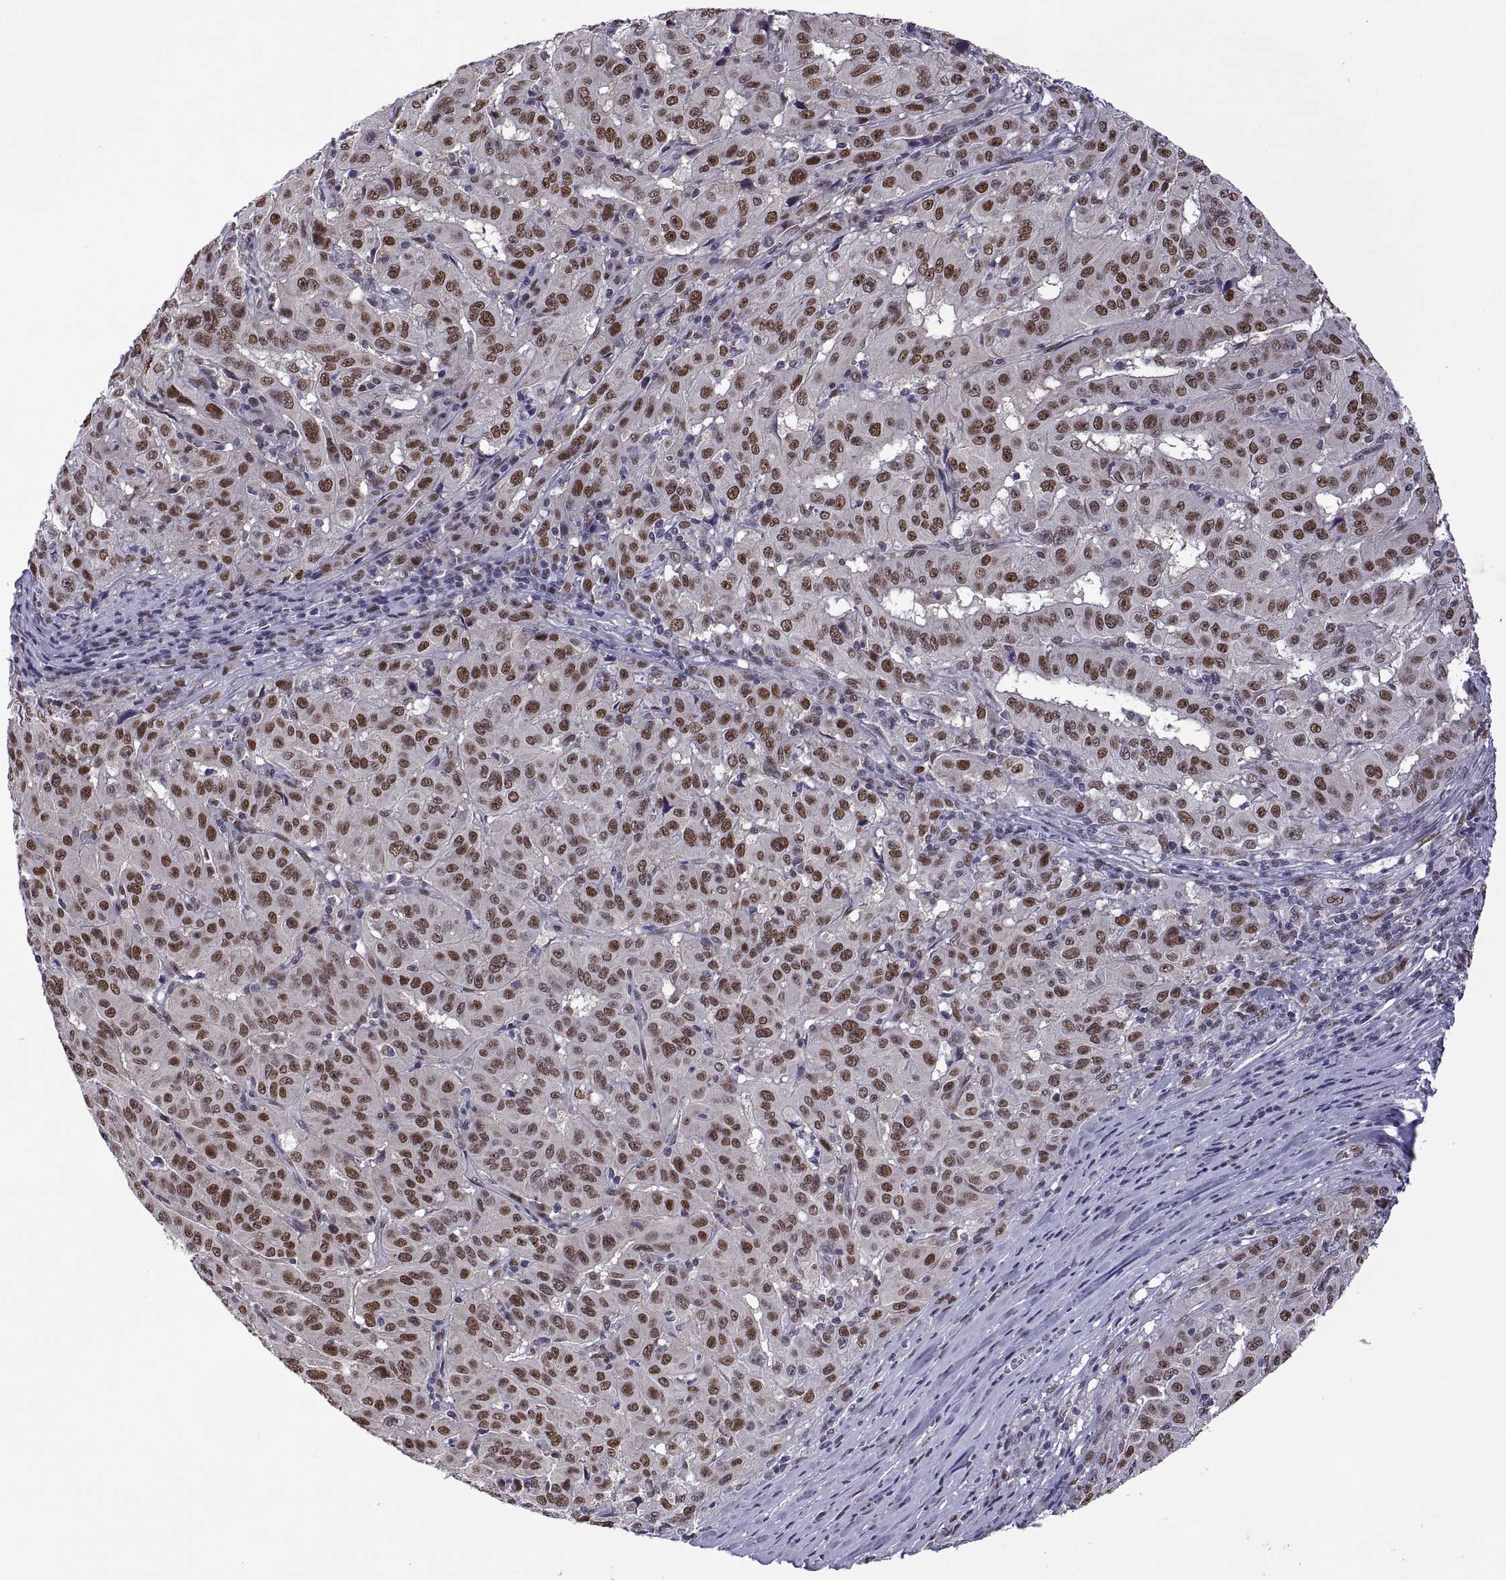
{"staining": {"intensity": "strong", "quantity": ">75%", "location": "nuclear"}, "tissue": "pancreatic cancer", "cell_type": "Tumor cells", "image_type": "cancer", "snomed": [{"axis": "morphology", "description": "Adenocarcinoma, NOS"}, {"axis": "topography", "description": "Pancreas"}], "caption": "This photomicrograph displays immunohistochemistry staining of adenocarcinoma (pancreatic), with high strong nuclear positivity in about >75% of tumor cells.", "gene": "NR4A1", "patient": {"sex": "male", "age": 63}}